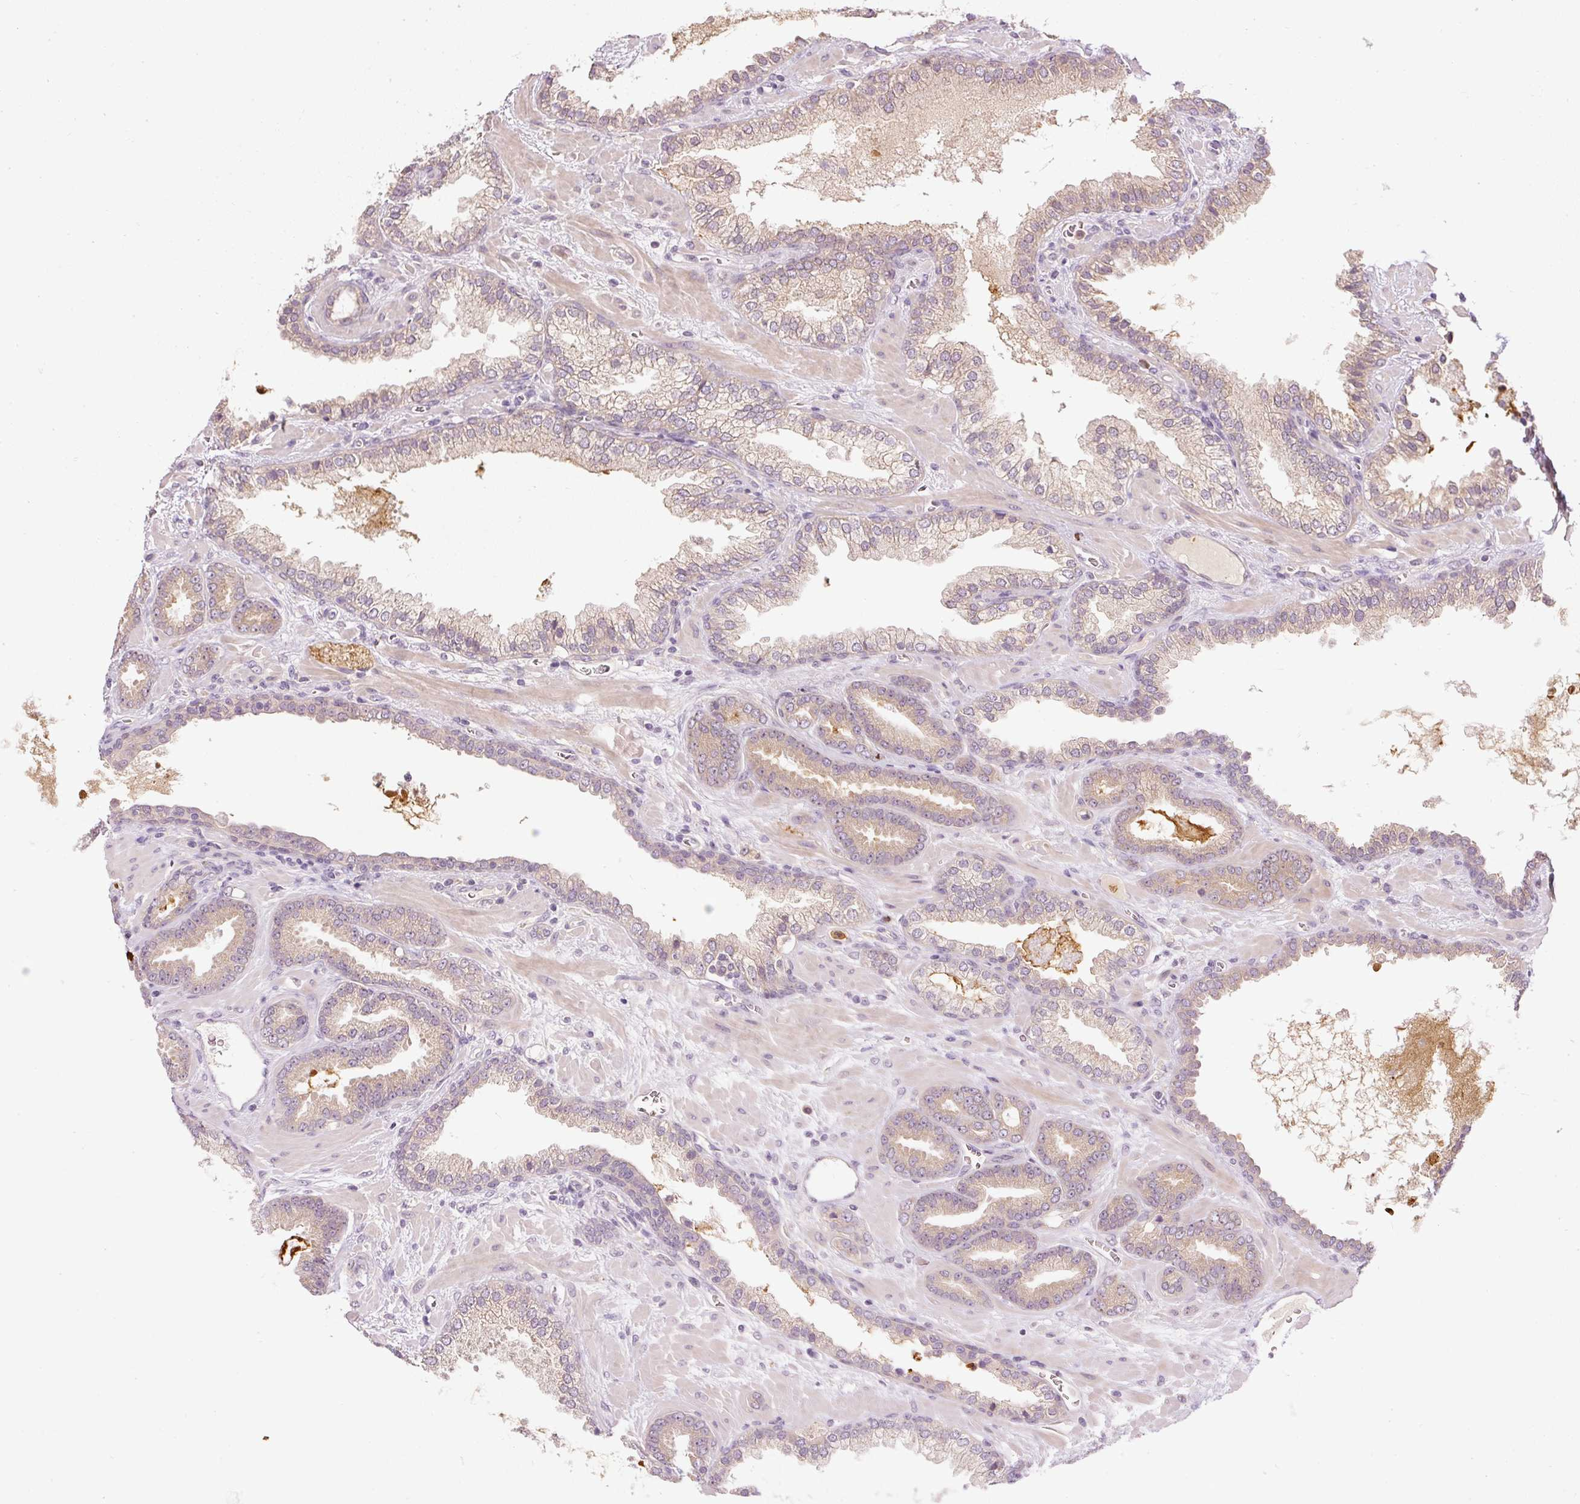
{"staining": {"intensity": "moderate", "quantity": ">75%", "location": "cytoplasmic/membranous"}, "tissue": "prostate cancer", "cell_type": "Tumor cells", "image_type": "cancer", "snomed": [{"axis": "morphology", "description": "Adenocarcinoma, Low grade"}, {"axis": "topography", "description": "Prostate"}], "caption": "Immunohistochemical staining of prostate adenocarcinoma (low-grade) exhibits medium levels of moderate cytoplasmic/membranous expression in about >75% of tumor cells. Using DAB (brown) and hematoxylin (blue) stains, captured at high magnification using brightfield microscopy.", "gene": "CTTNBP2", "patient": {"sex": "male", "age": 62}}